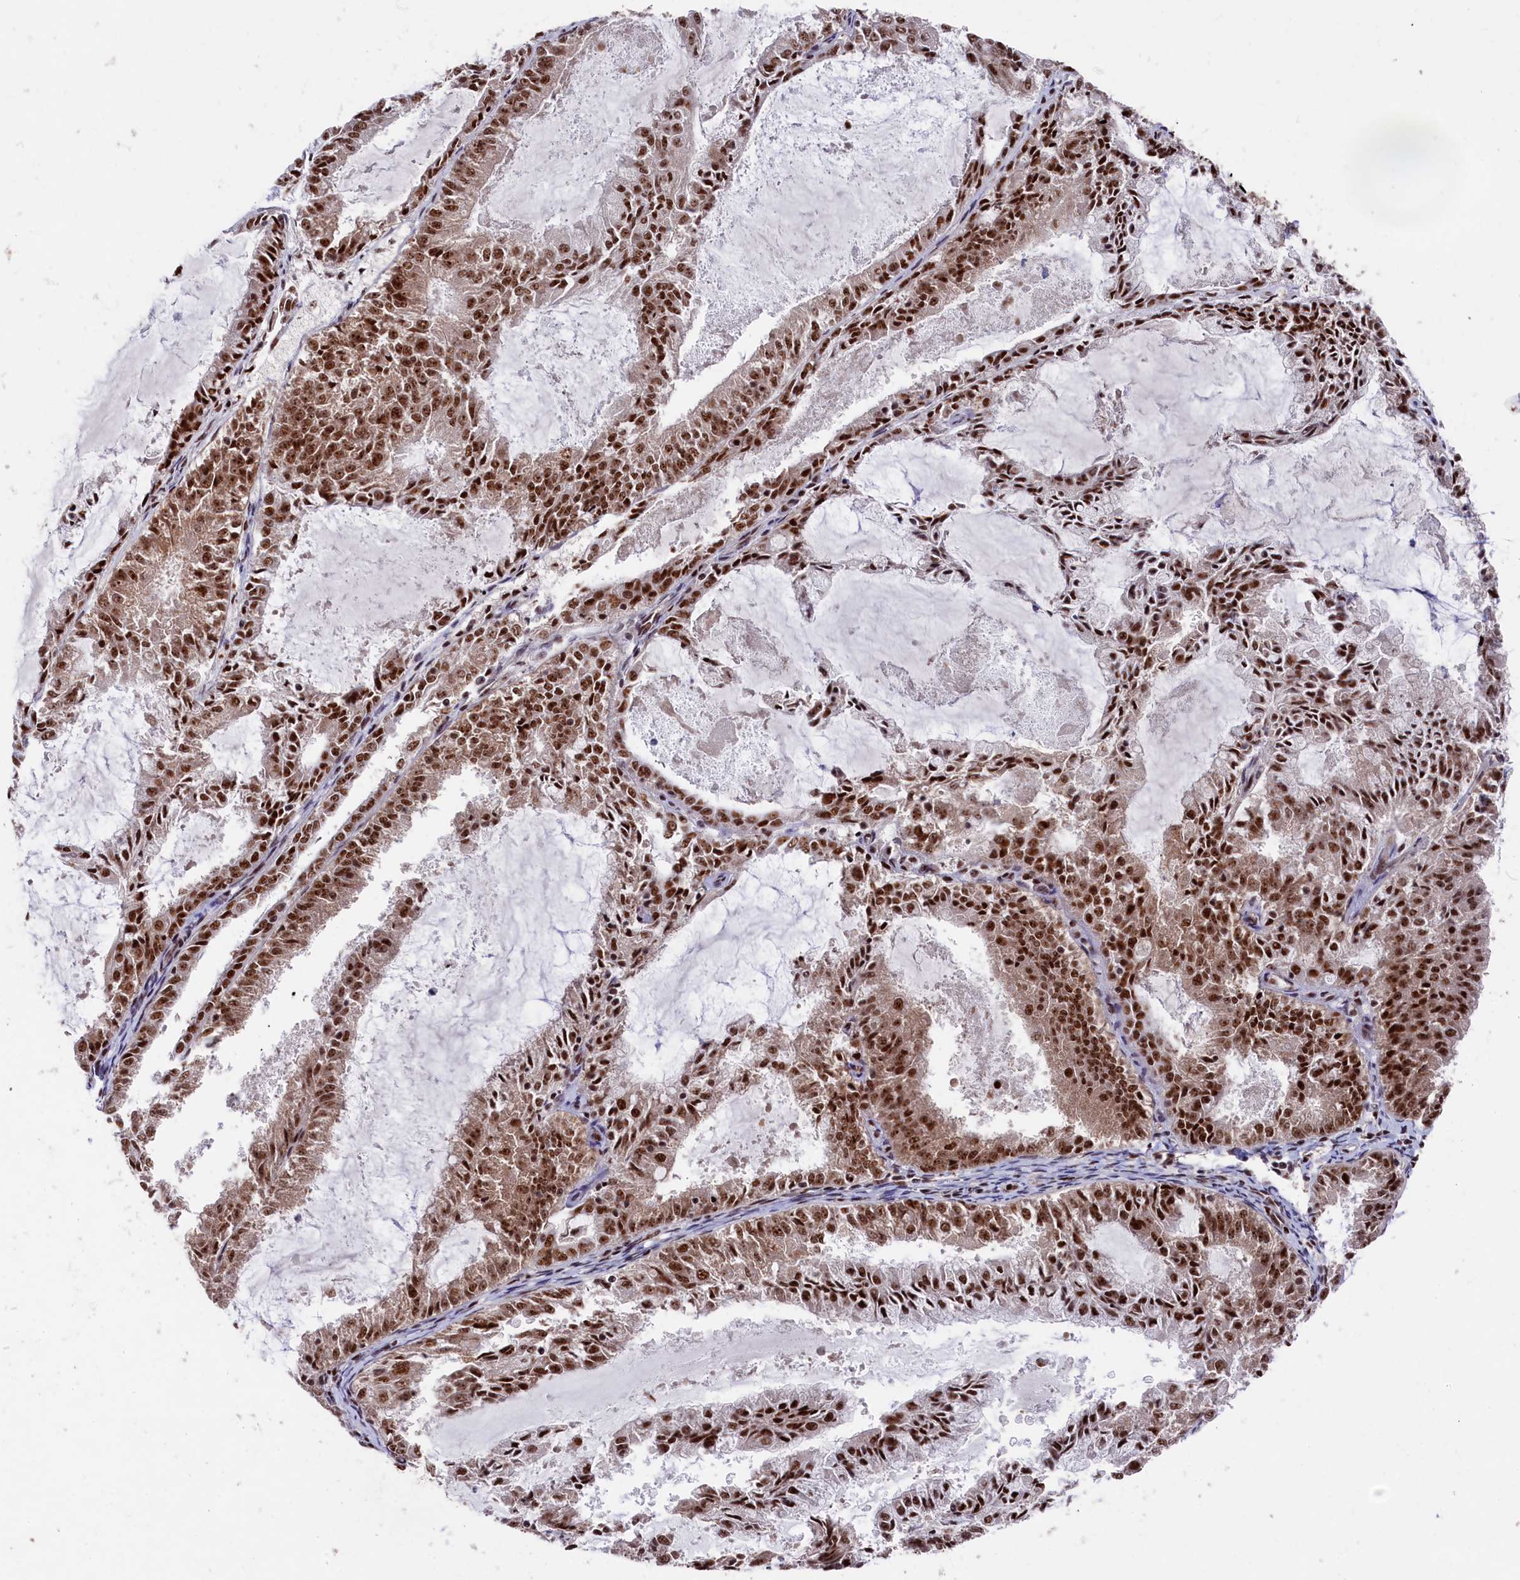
{"staining": {"intensity": "moderate", "quantity": ">75%", "location": "cytoplasmic/membranous,nuclear"}, "tissue": "endometrial cancer", "cell_type": "Tumor cells", "image_type": "cancer", "snomed": [{"axis": "morphology", "description": "Adenocarcinoma, NOS"}, {"axis": "topography", "description": "Endometrium"}], "caption": "Endometrial cancer stained with a protein marker reveals moderate staining in tumor cells.", "gene": "PRPF31", "patient": {"sex": "female", "age": 57}}